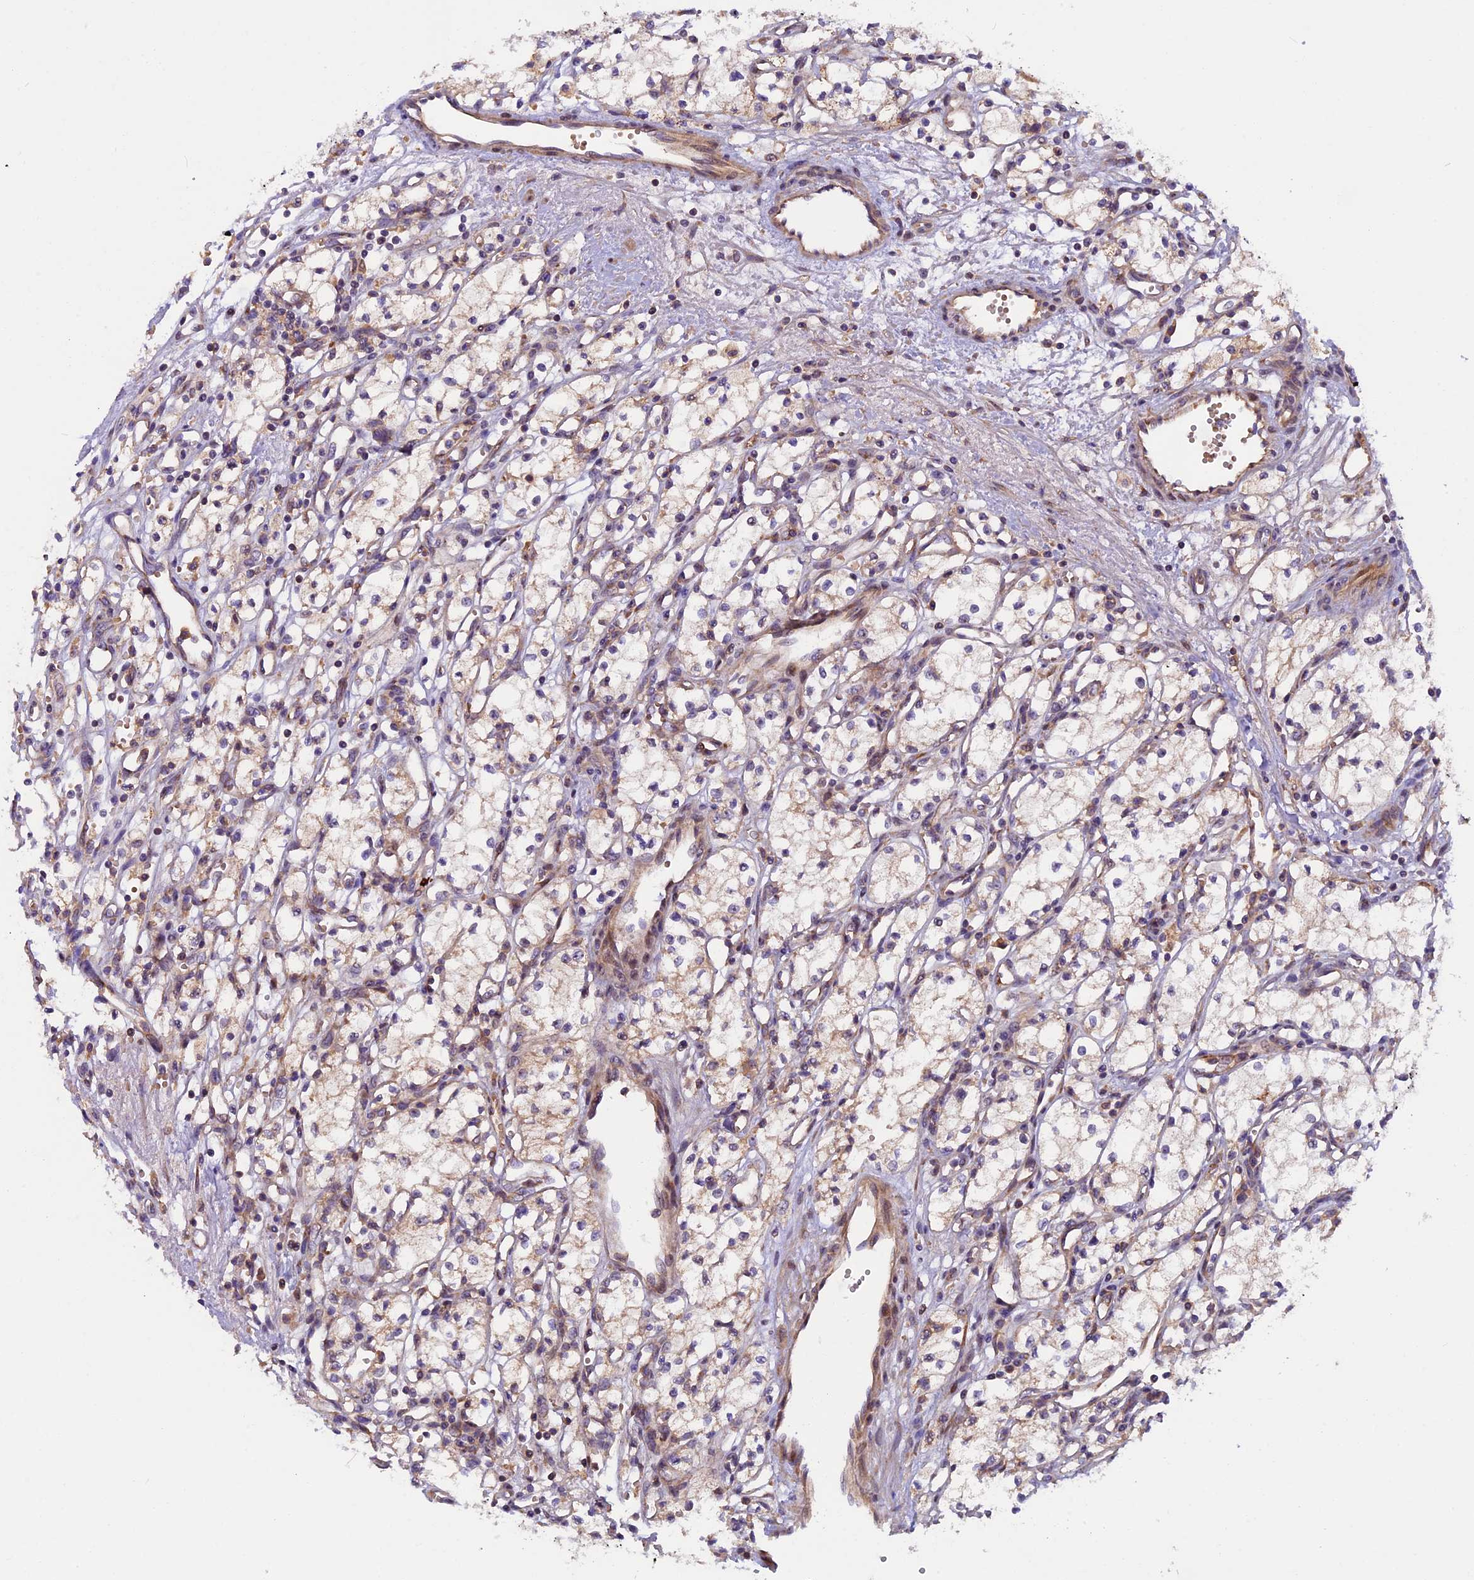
{"staining": {"intensity": "weak", "quantity": "<25%", "location": "cytoplasmic/membranous"}, "tissue": "renal cancer", "cell_type": "Tumor cells", "image_type": "cancer", "snomed": [{"axis": "morphology", "description": "Adenocarcinoma, NOS"}, {"axis": "topography", "description": "Kidney"}], "caption": "Protein analysis of renal cancer displays no significant positivity in tumor cells. Nuclei are stained in blue.", "gene": "FRY", "patient": {"sex": "male", "age": 59}}